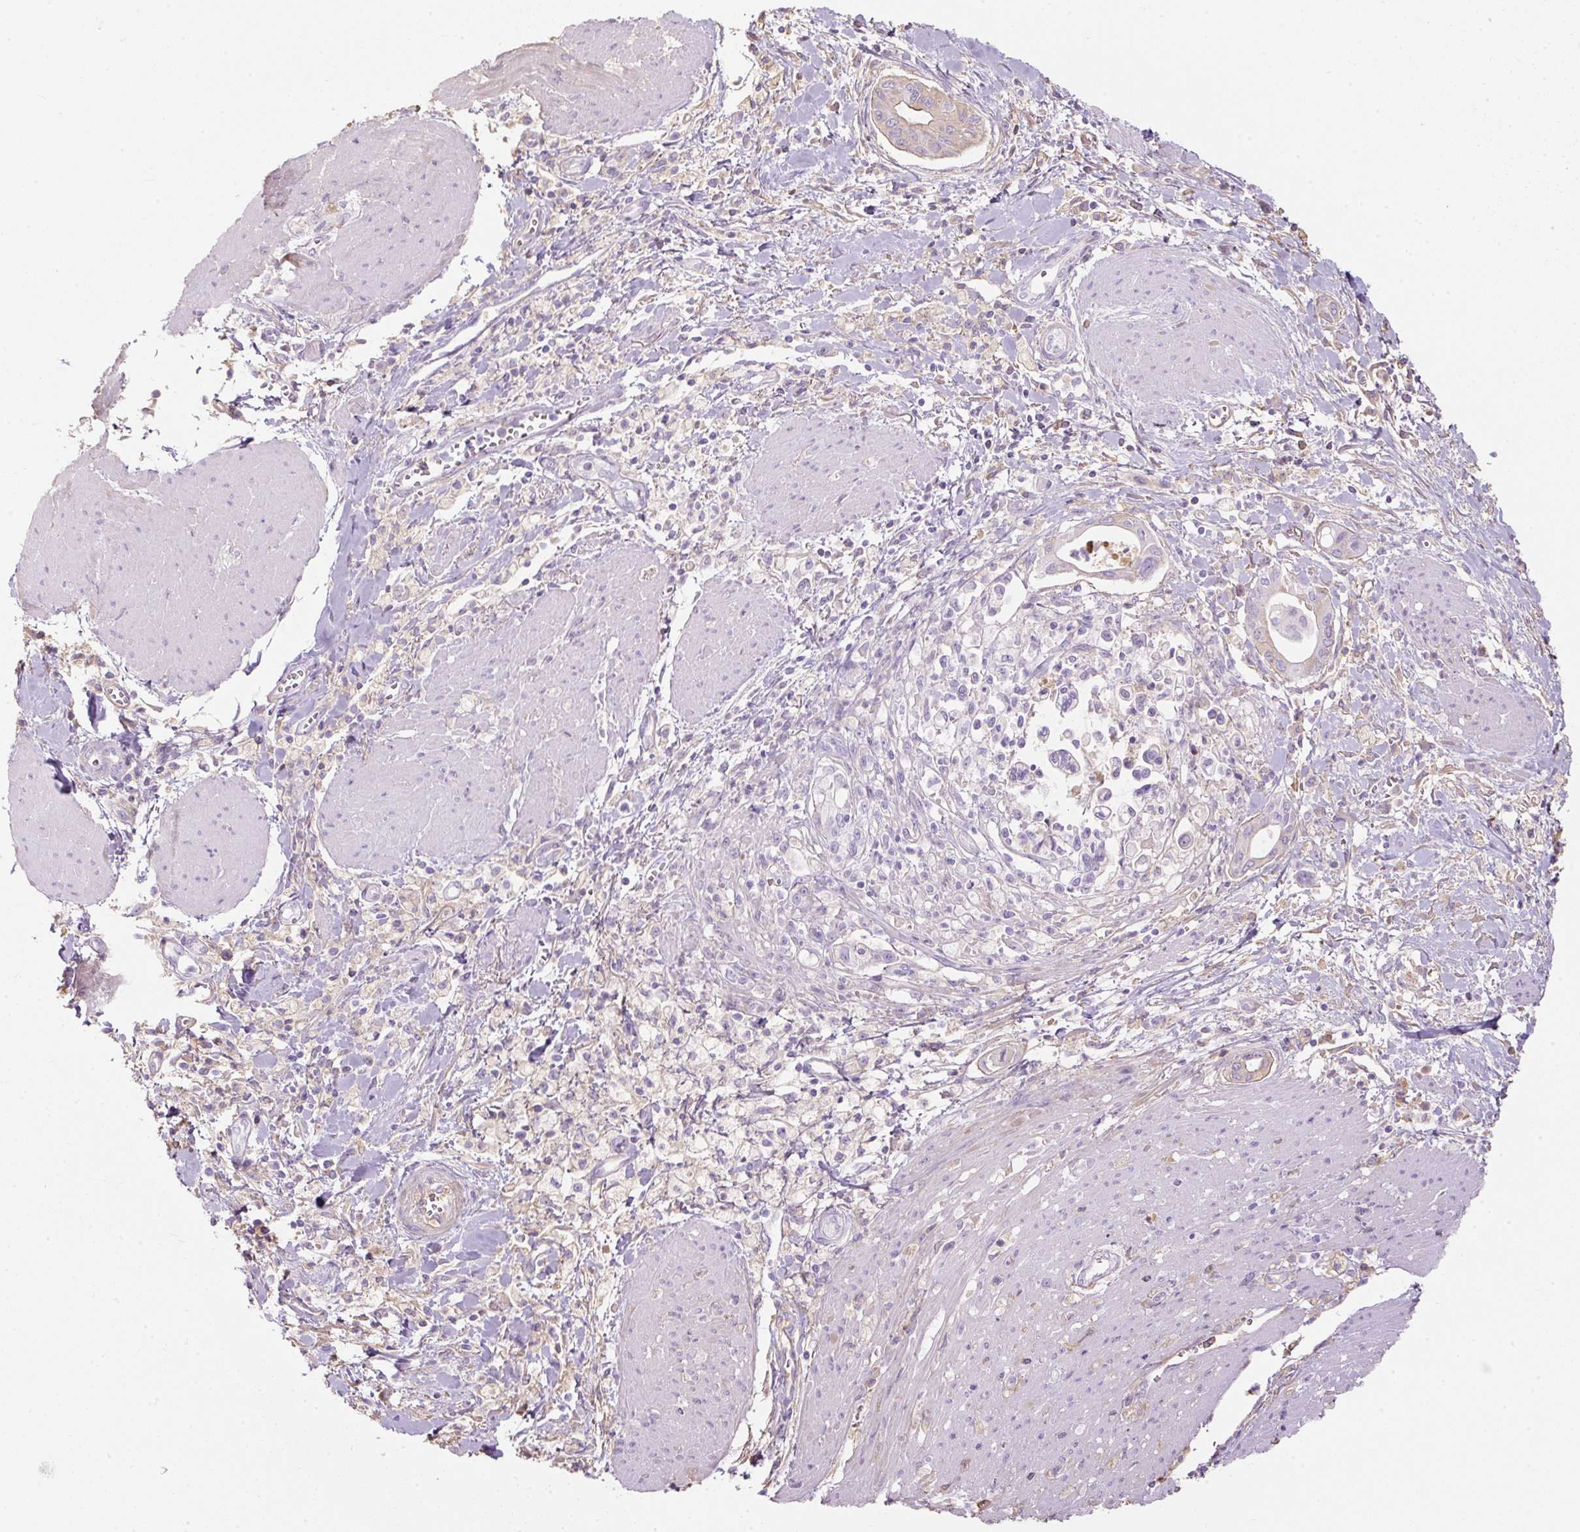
{"staining": {"intensity": "negative", "quantity": "none", "location": "none"}, "tissue": "pancreatic cancer", "cell_type": "Tumor cells", "image_type": "cancer", "snomed": [{"axis": "morphology", "description": "Adenocarcinoma, NOS"}, {"axis": "topography", "description": "Pancreas"}], "caption": "This is an IHC image of adenocarcinoma (pancreatic). There is no expression in tumor cells.", "gene": "APOA1", "patient": {"sex": "male", "age": 78}}